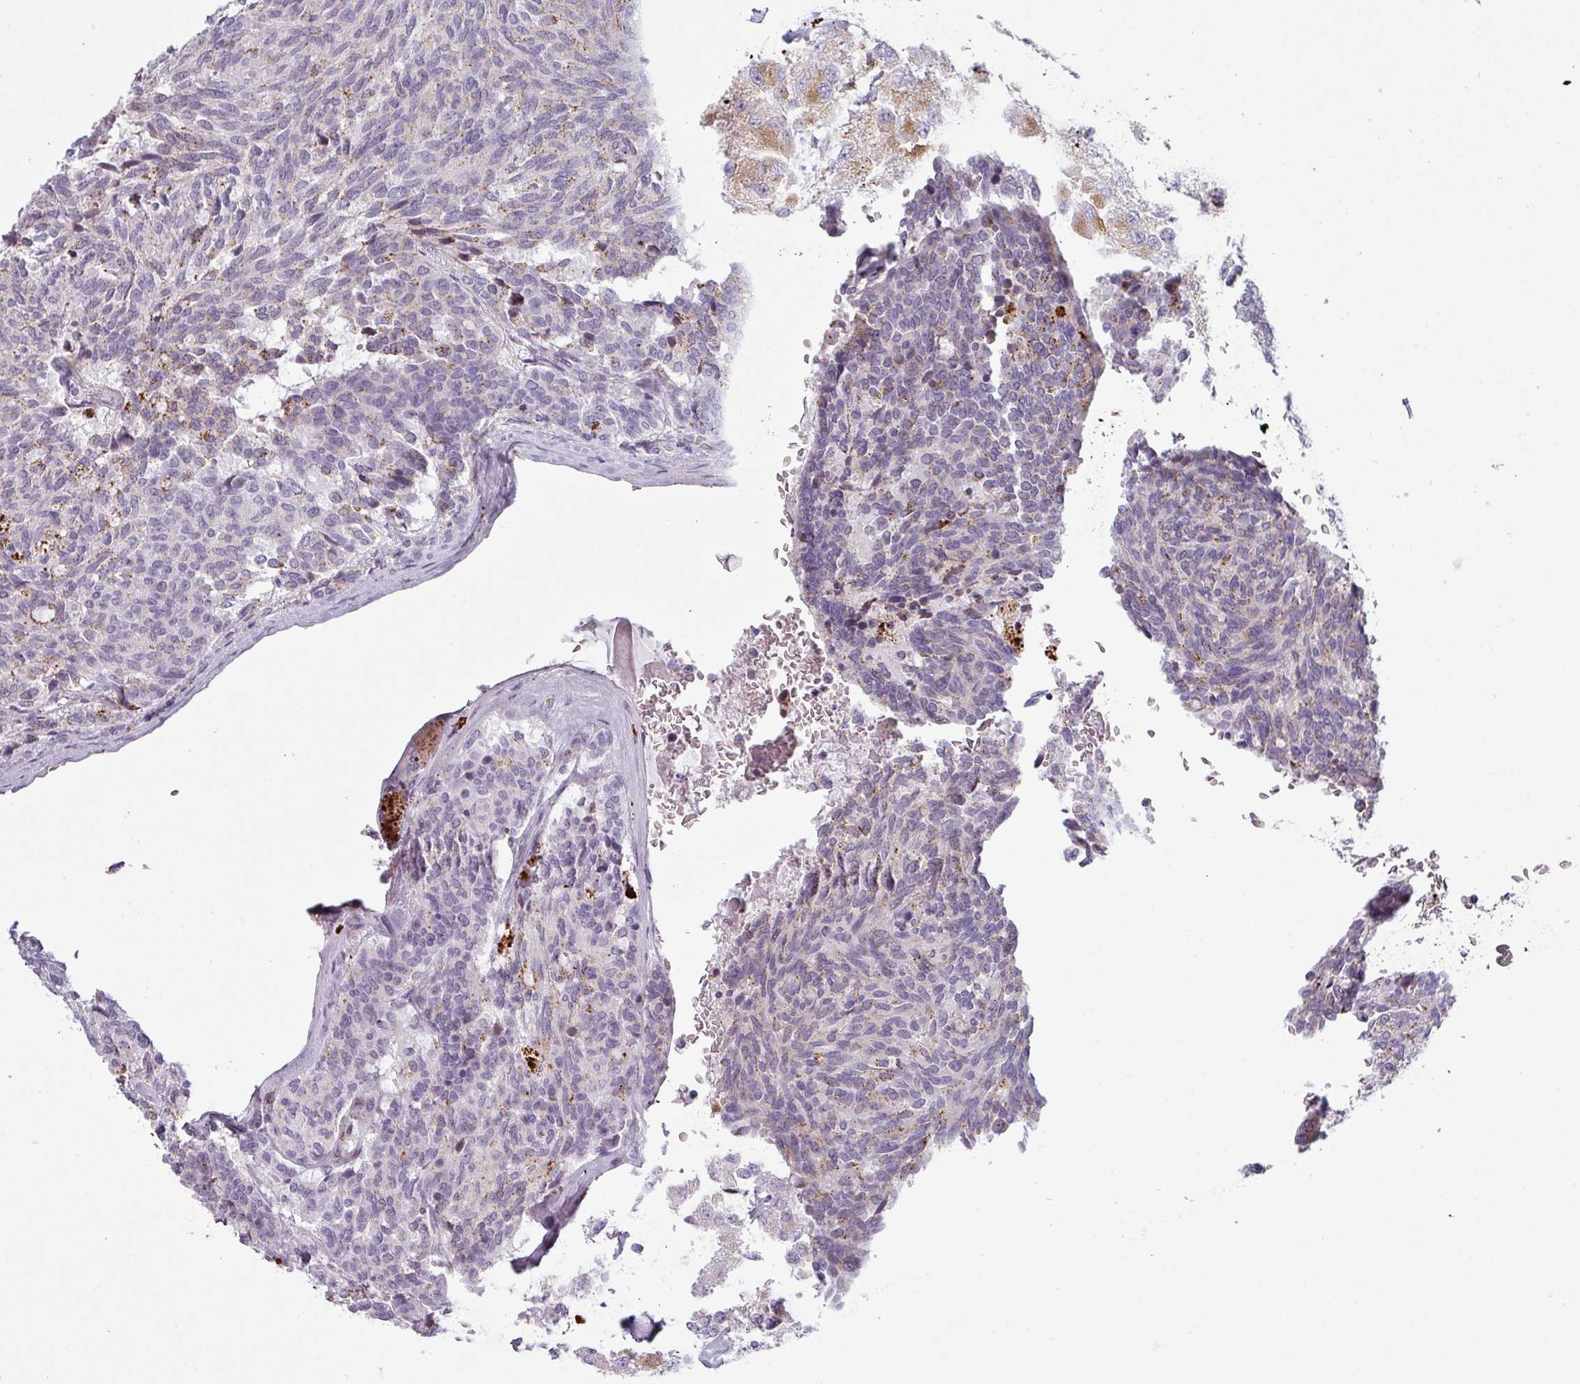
{"staining": {"intensity": "weak", "quantity": "25%-75%", "location": "cytoplasmic/membranous"}, "tissue": "carcinoid", "cell_type": "Tumor cells", "image_type": "cancer", "snomed": [{"axis": "morphology", "description": "Carcinoid, malignant, NOS"}, {"axis": "topography", "description": "Pancreas"}], "caption": "Protein expression analysis of carcinoid (malignant) demonstrates weak cytoplasmic/membranous expression in about 25%-75% of tumor cells.", "gene": "MAP7D2", "patient": {"sex": "female", "age": 54}}